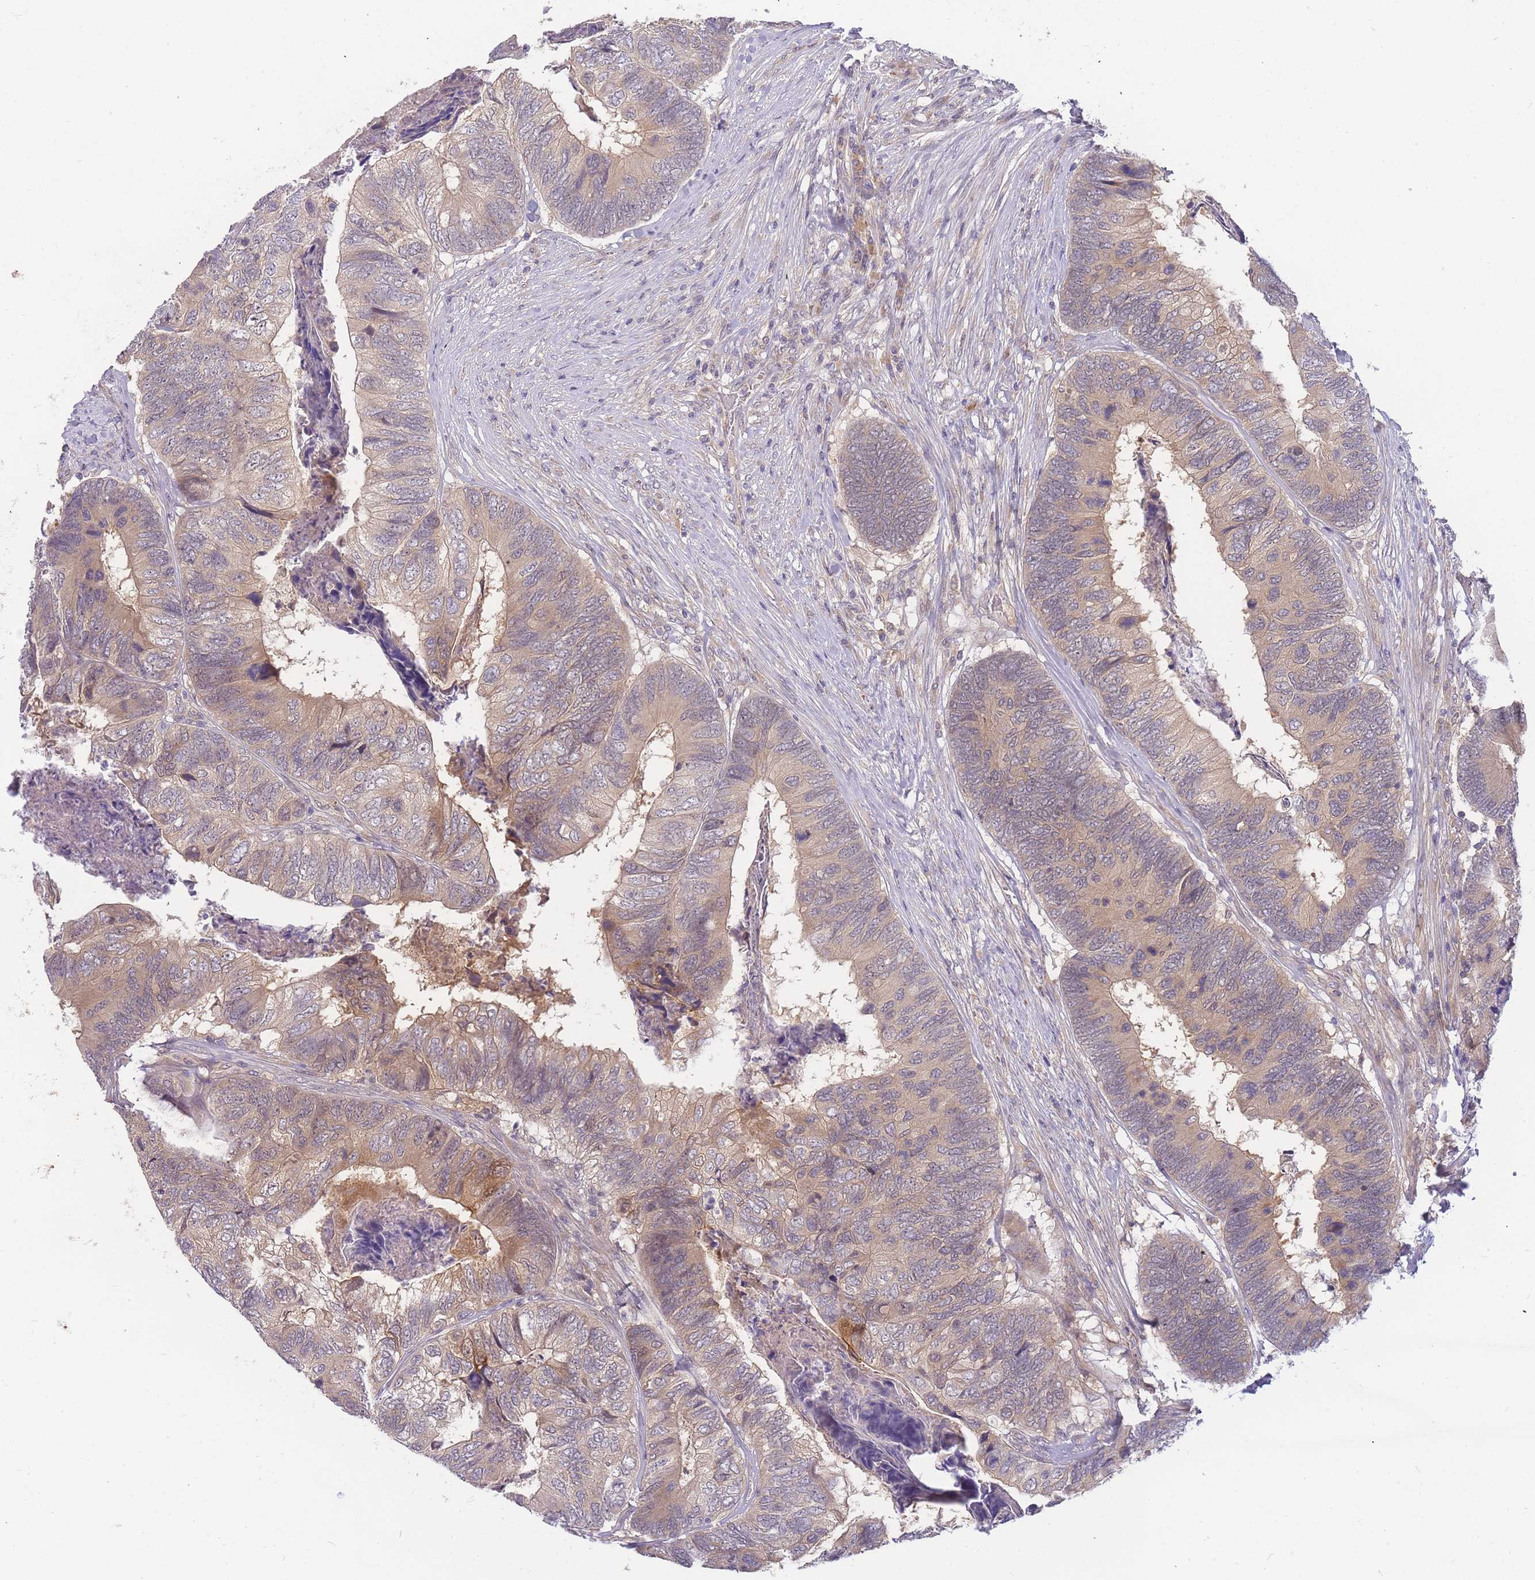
{"staining": {"intensity": "weak", "quantity": "25%-75%", "location": "cytoplasmic/membranous"}, "tissue": "colorectal cancer", "cell_type": "Tumor cells", "image_type": "cancer", "snomed": [{"axis": "morphology", "description": "Adenocarcinoma, NOS"}, {"axis": "topography", "description": "Colon"}], "caption": "Immunohistochemistry staining of colorectal cancer, which exhibits low levels of weak cytoplasmic/membranous expression in about 25%-75% of tumor cells indicating weak cytoplasmic/membranous protein staining. The staining was performed using DAB (3,3'-diaminobenzidine) (brown) for protein detection and nuclei were counterstained in hematoxylin (blue).", "gene": "ZNF577", "patient": {"sex": "female", "age": 67}}